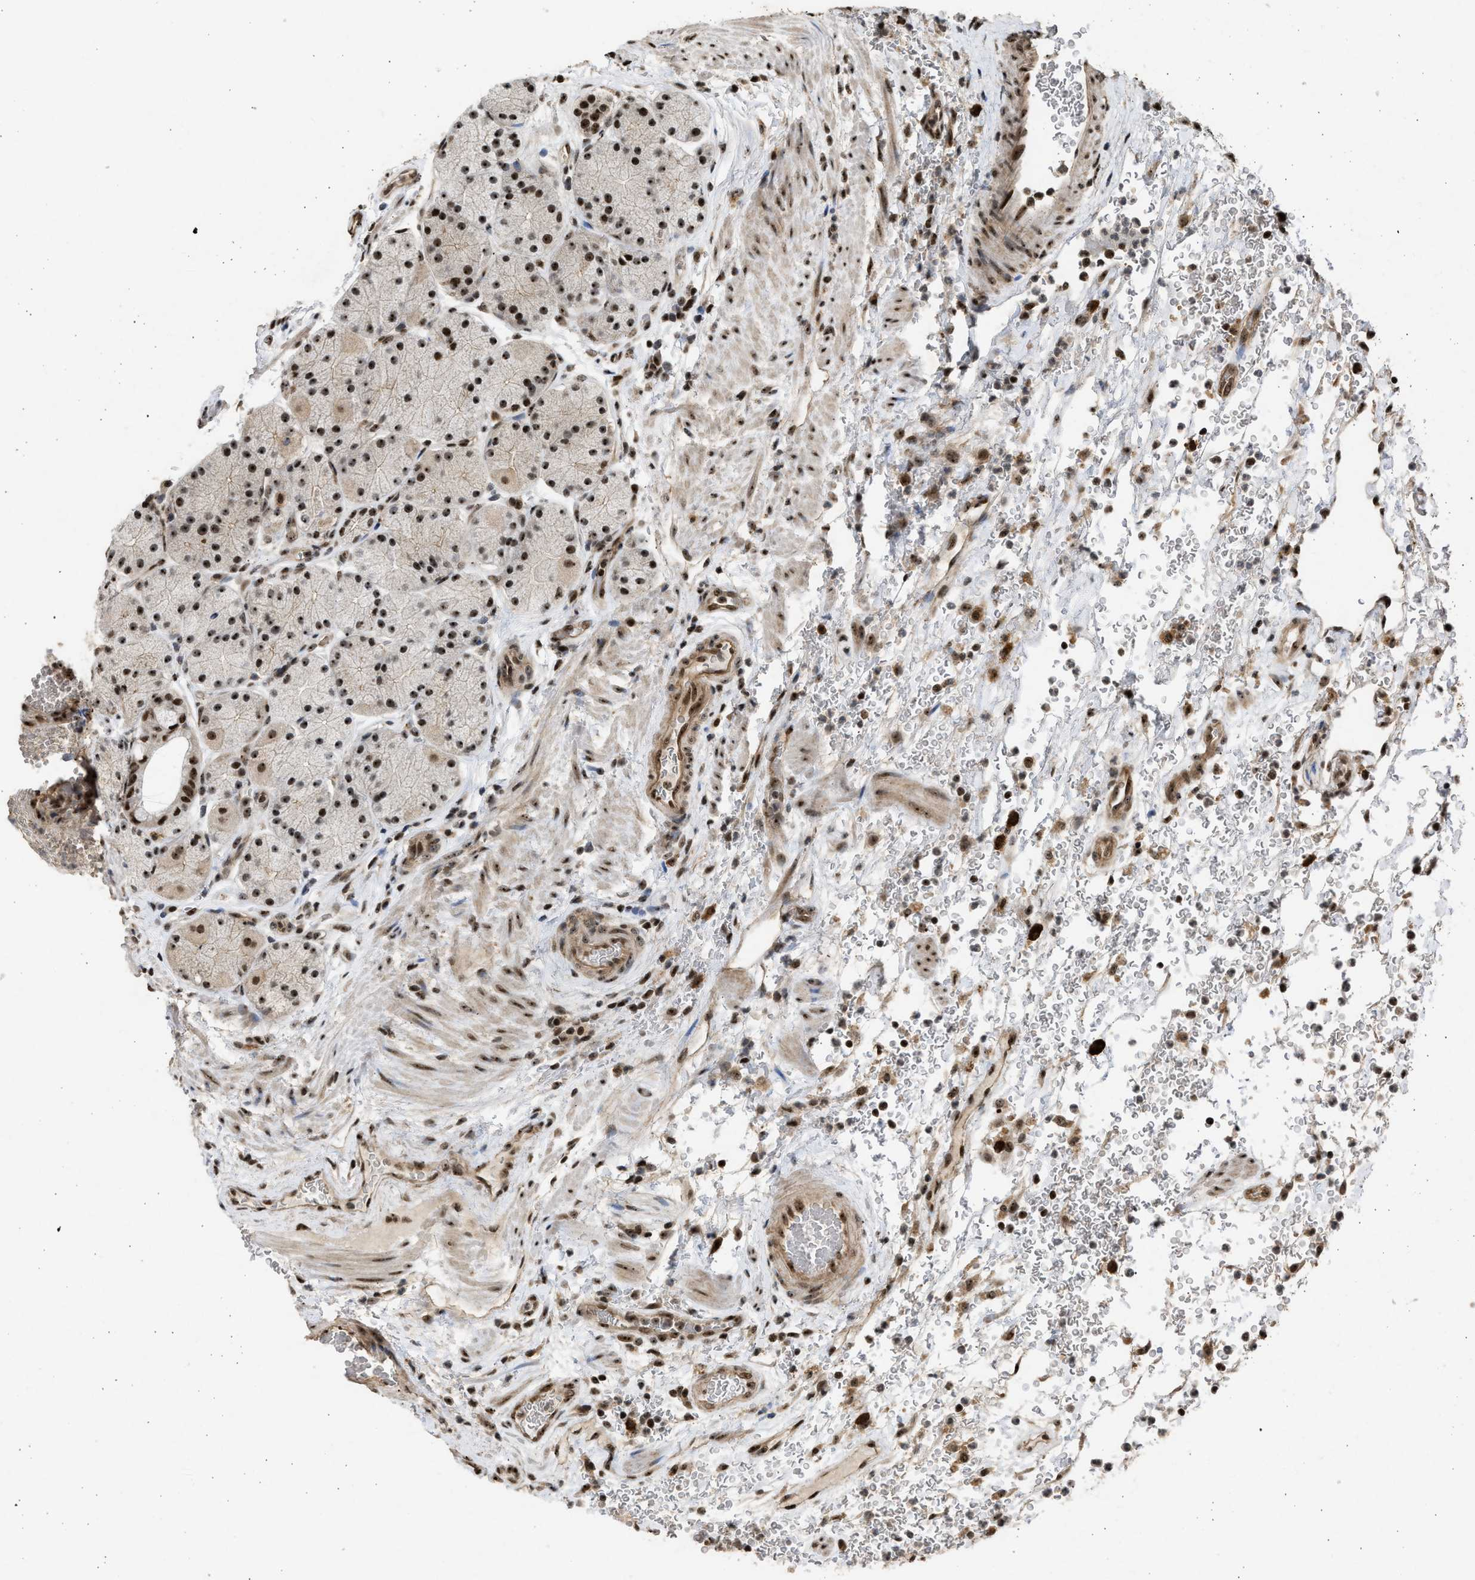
{"staining": {"intensity": "strong", "quantity": ">75%", "location": "cytoplasmic/membranous,nuclear"}, "tissue": "stomach", "cell_type": "Glandular cells", "image_type": "normal", "snomed": [{"axis": "morphology", "description": "Normal tissue, NOS"}, {"axis": "morphology", "description": "Carcinoid, malignant, NOS"}, {"axis": "topography", "description": "Stomach, upper"}], "caption": "Immunohistochemistry micrograph of normal stomach: stomach stained using IHC displays high levels of strong protein expression localized specifically in the cytoplasmic/membranous,nuclear of glandular cells, appearing as a cytoplasmic/membranous,nuclear brown color.", "gene": "TFDP2", "patient": {"sex": "male", "age": 39}}